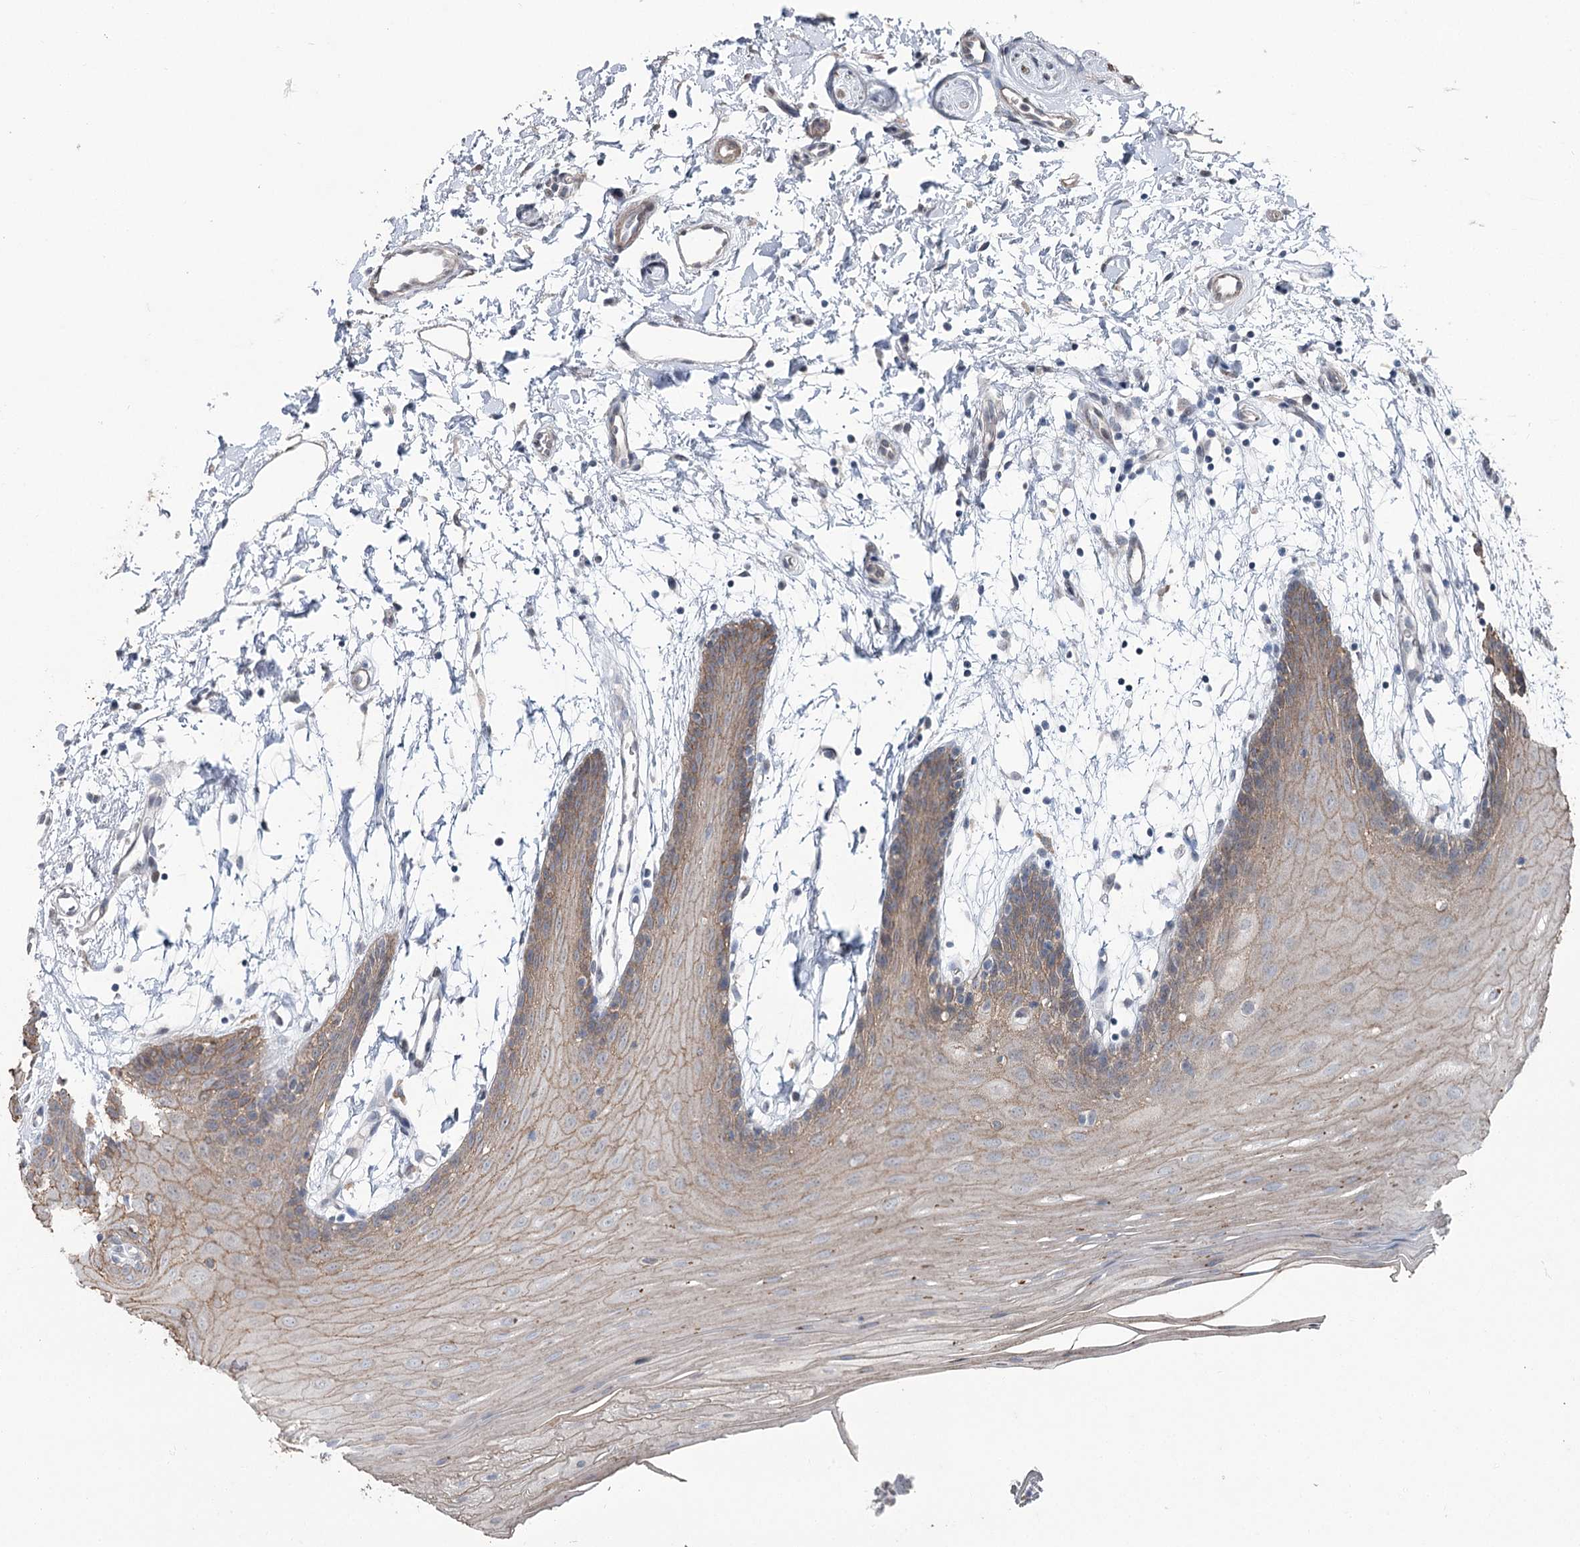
{"staining": {"intensity": "moderate", "quantity": ">75%", "location": "cytoplasmic/membranous"}, "tissue": "oral mucosa", "cell_type": "Squamous epithelial cells", "image_type": "normal", "snomed": [{"axis": "morphology", "description": "Normal tissue, NOS"}, {"axis": "topography", "description": "Skeletal muscle"}, {"axis": "topography", "description": "Oral tissue"}, {"axis": "topography", "description": "Salivary gland"}, {"axis": "topography", "description": "Peripheral nerve tissue"}], "caption": "Immunohistochemical staining of unremarkable human oral mucosa displays moderate cytoplasmic/membranous protein positivity in approximately >75% of squamous epithelial cells.", "gene": "FAM120B", "patient": {"sex": "male", "age": 54}}